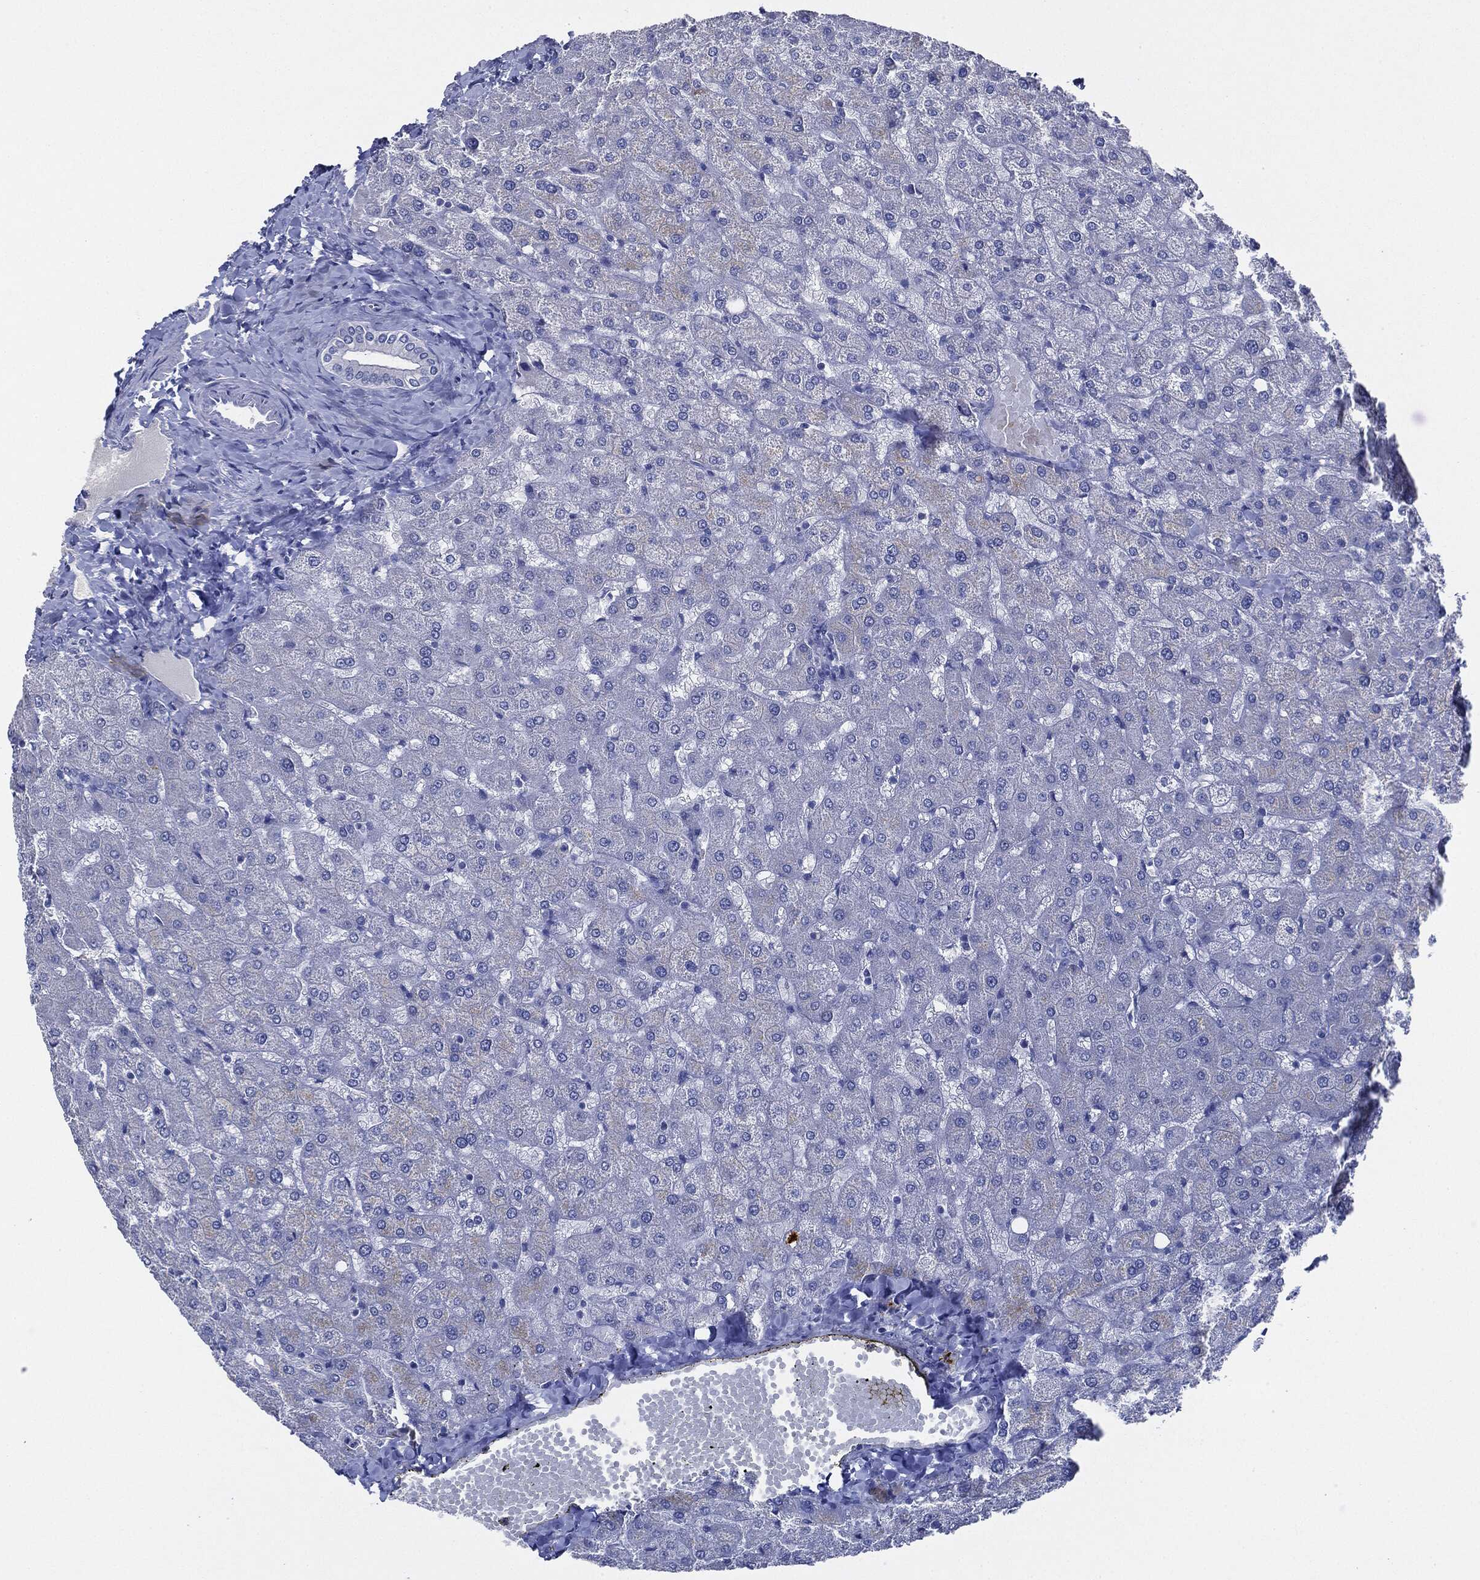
{"staining": {"intensity": "negative", "quantity": "none", "location": "none"}, "tissue": "liver", "cell_type": "Cholangiocytes", "image_type": "normal", "snomed": [{"axis": "morphology", "description": "Normal tissue, NOS"}, {"axis": "topography", "description": "Liver"}], "caption": "Human liver stained for a protein using immunohistochemistry (IHC) demonstrates no expression in cholangiocytes.", "gene": "AFP", "patient": {"sex": "female", "age": 50}}